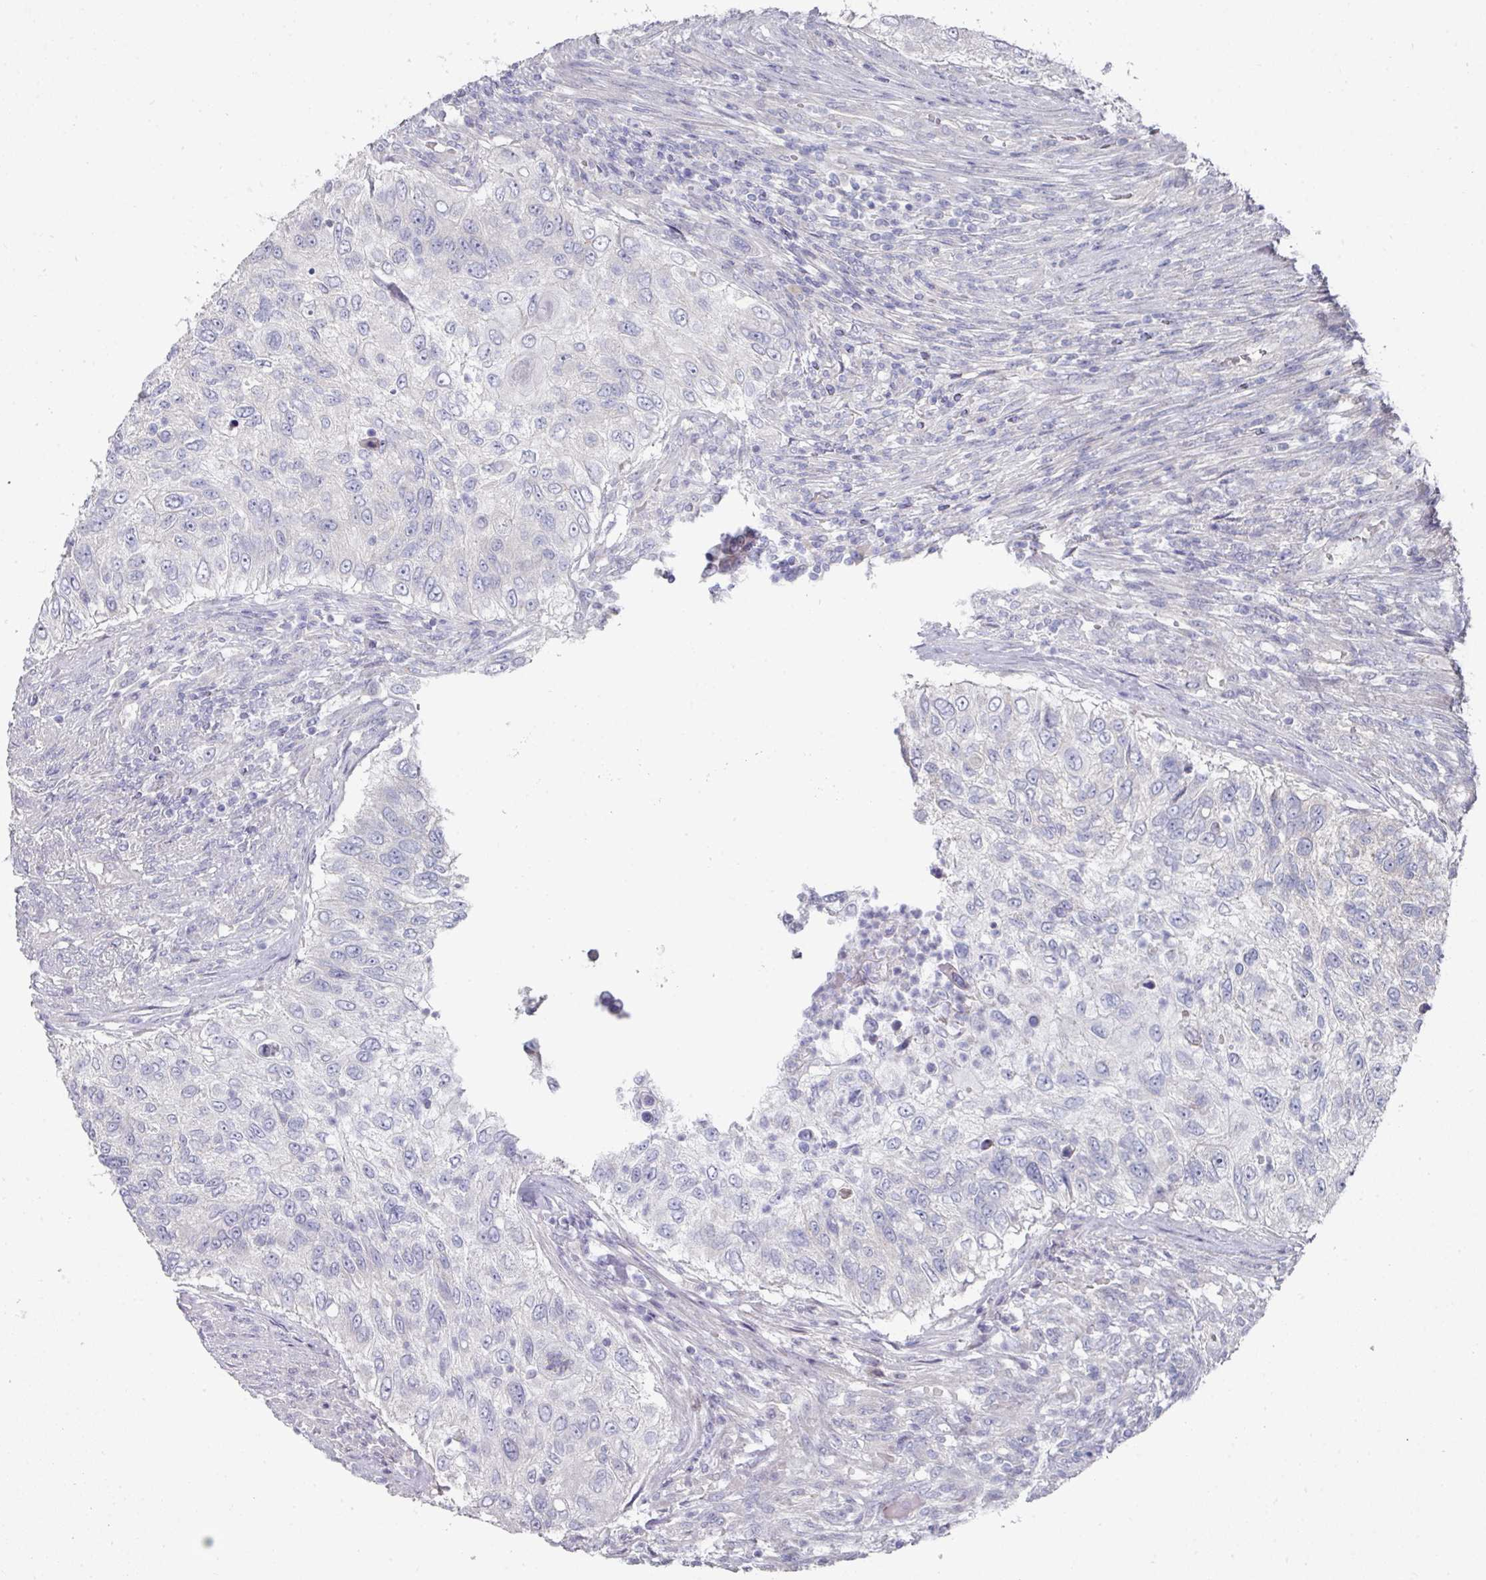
{"staining": {"intensity": "negative", "quantity": "none", "location": "none"}, "tissue": "urothelial cancer", "cell_type": "Tumor cells", "image_type": "cancer", "snomed": [{"axis": "morphology", "description": "Urothelial carcinoma, High grade"}, {"axis": "topography", "description": "Urinary bladder"}], "caption": "High-grade urothelial carcinoma was stained to show a protein in brown. There is no significant staining in tumor cells.", "gene": "NT5C1A", "patient": {"sex": "female", "age": 60}}